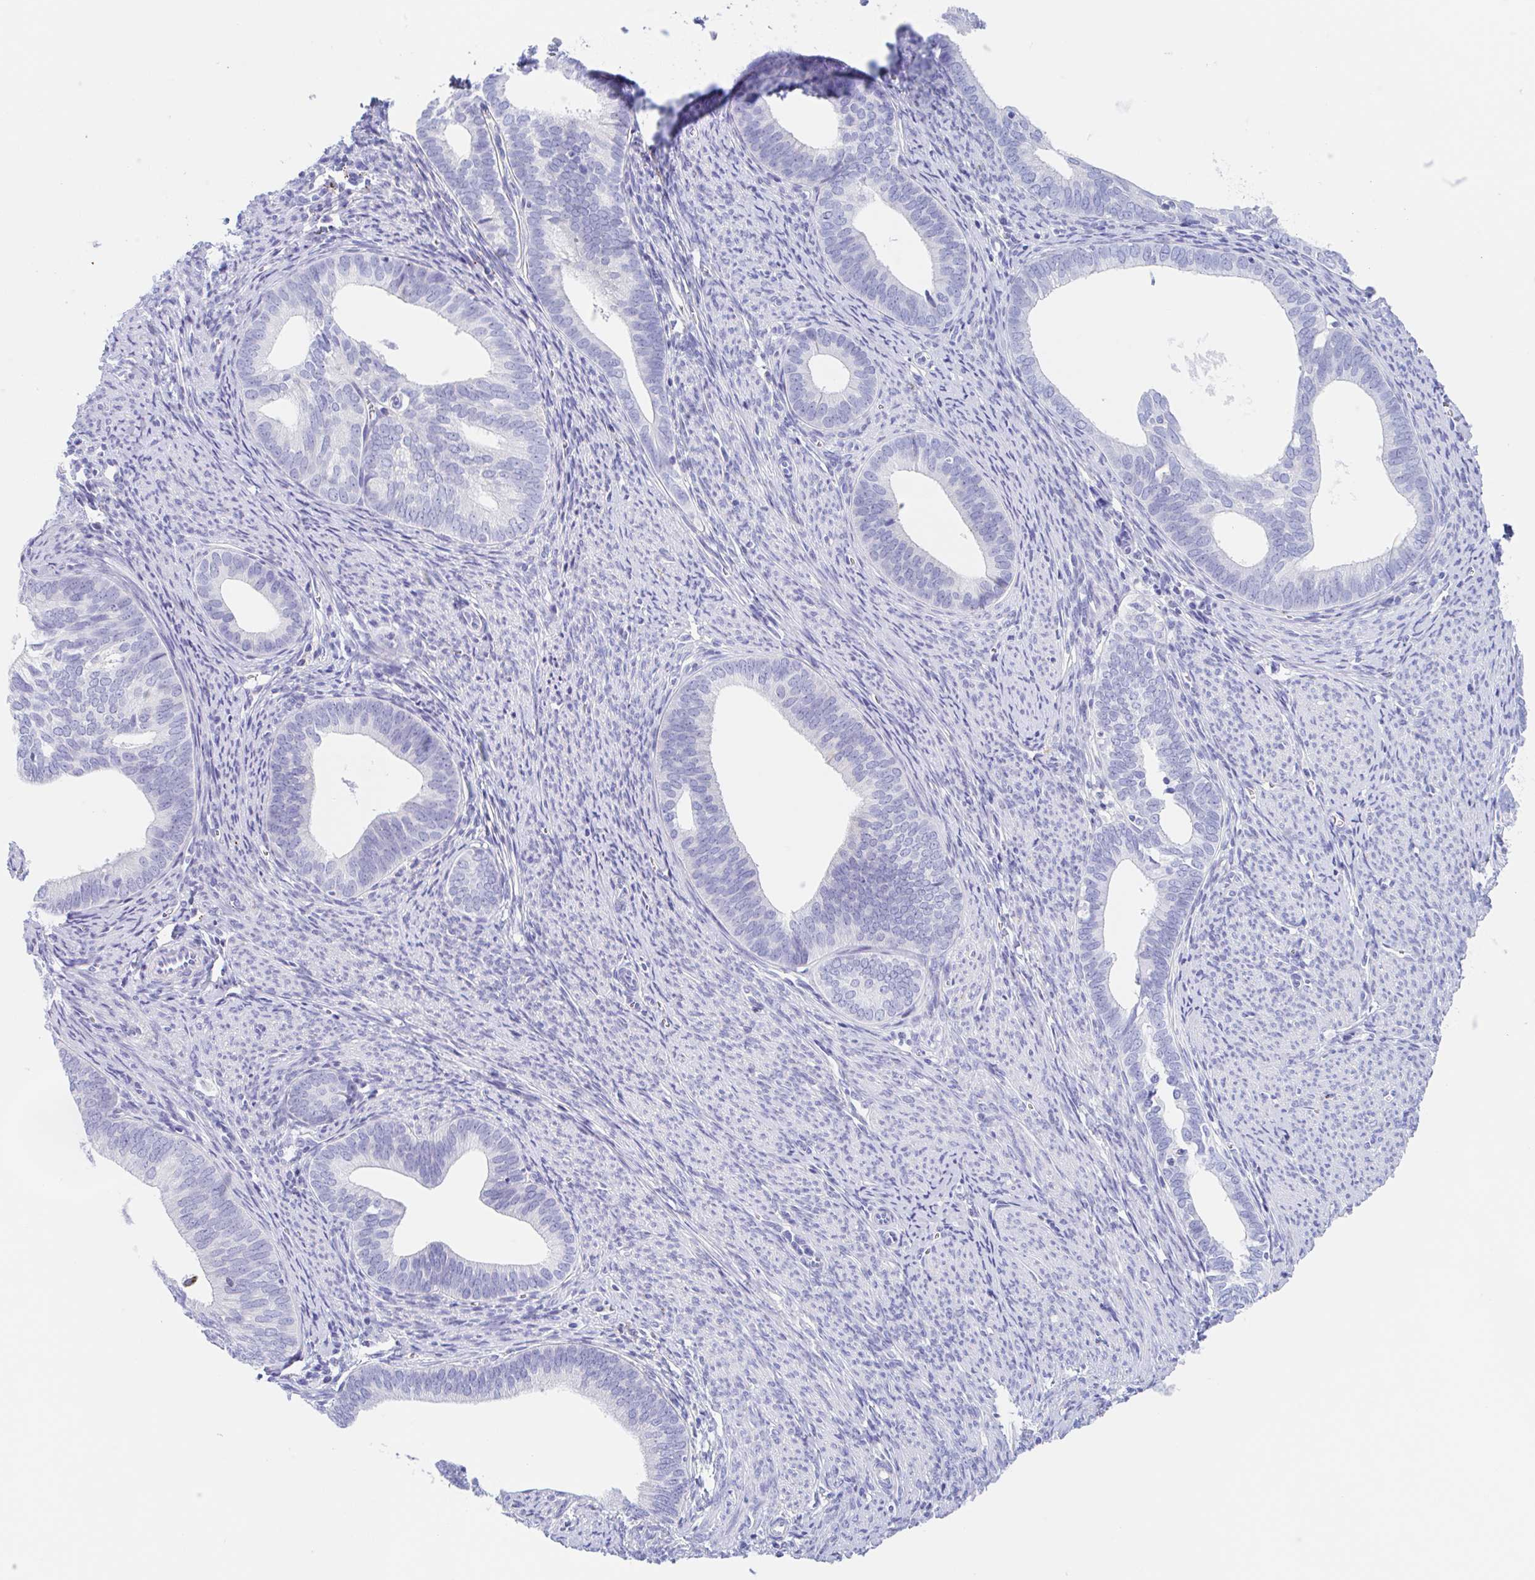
{"staining": {"intensity": "negative", "quantity": "none", "location": "none"}, "tissue": "endometrial cancer", "cell_type": "Tumor cells", "image_type": "cancer", "snomed": [{"axis": "morphology", "description": "Adenocarcinoma, NOS"}, {"axis": "topography", "description": "Endometrium"}], "caption": "This image is of endometrial cancer (adenocarcinoma) stained with IHC to label a protein in brown with the nuclei are counter-stained blue. There is no staining in tumor cells.", "gene": "ANKRD9", "patient": {"sex": "female", "age": 75}}